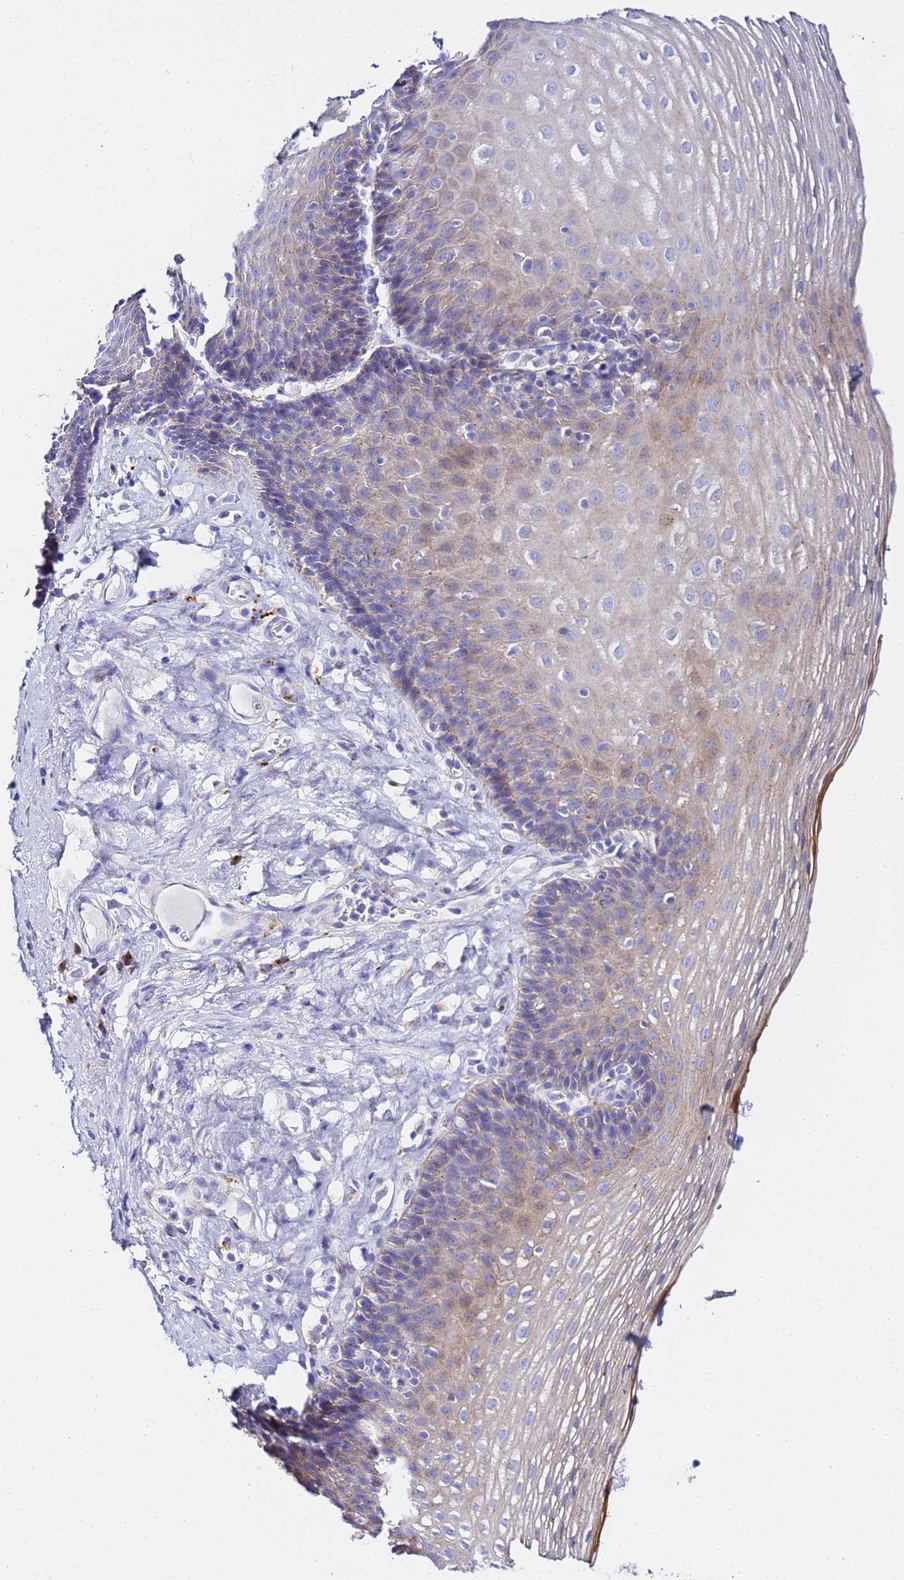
{"staining": {"intensity": "weak", "quantity": "25%-75%", "location": "cytoplasmic/membranous"}, "tissue": "esophagus", "cell_type": "Squamous epithelial cells", "image_type": "normal", "snomed": [{"axis": "morphology", "description": "Normal tissue, NOS"}, {"axis": "topography", "description": "Esophagus"}], "caption": "Human esophagus stained for a protein (brown) demonstrates weak cytoplasmic/membranous positive expression in about 25%-75% of squamous epithelial cells.", "gene": "VTI1B", "patient": {"sex": "female", "age": 66}}